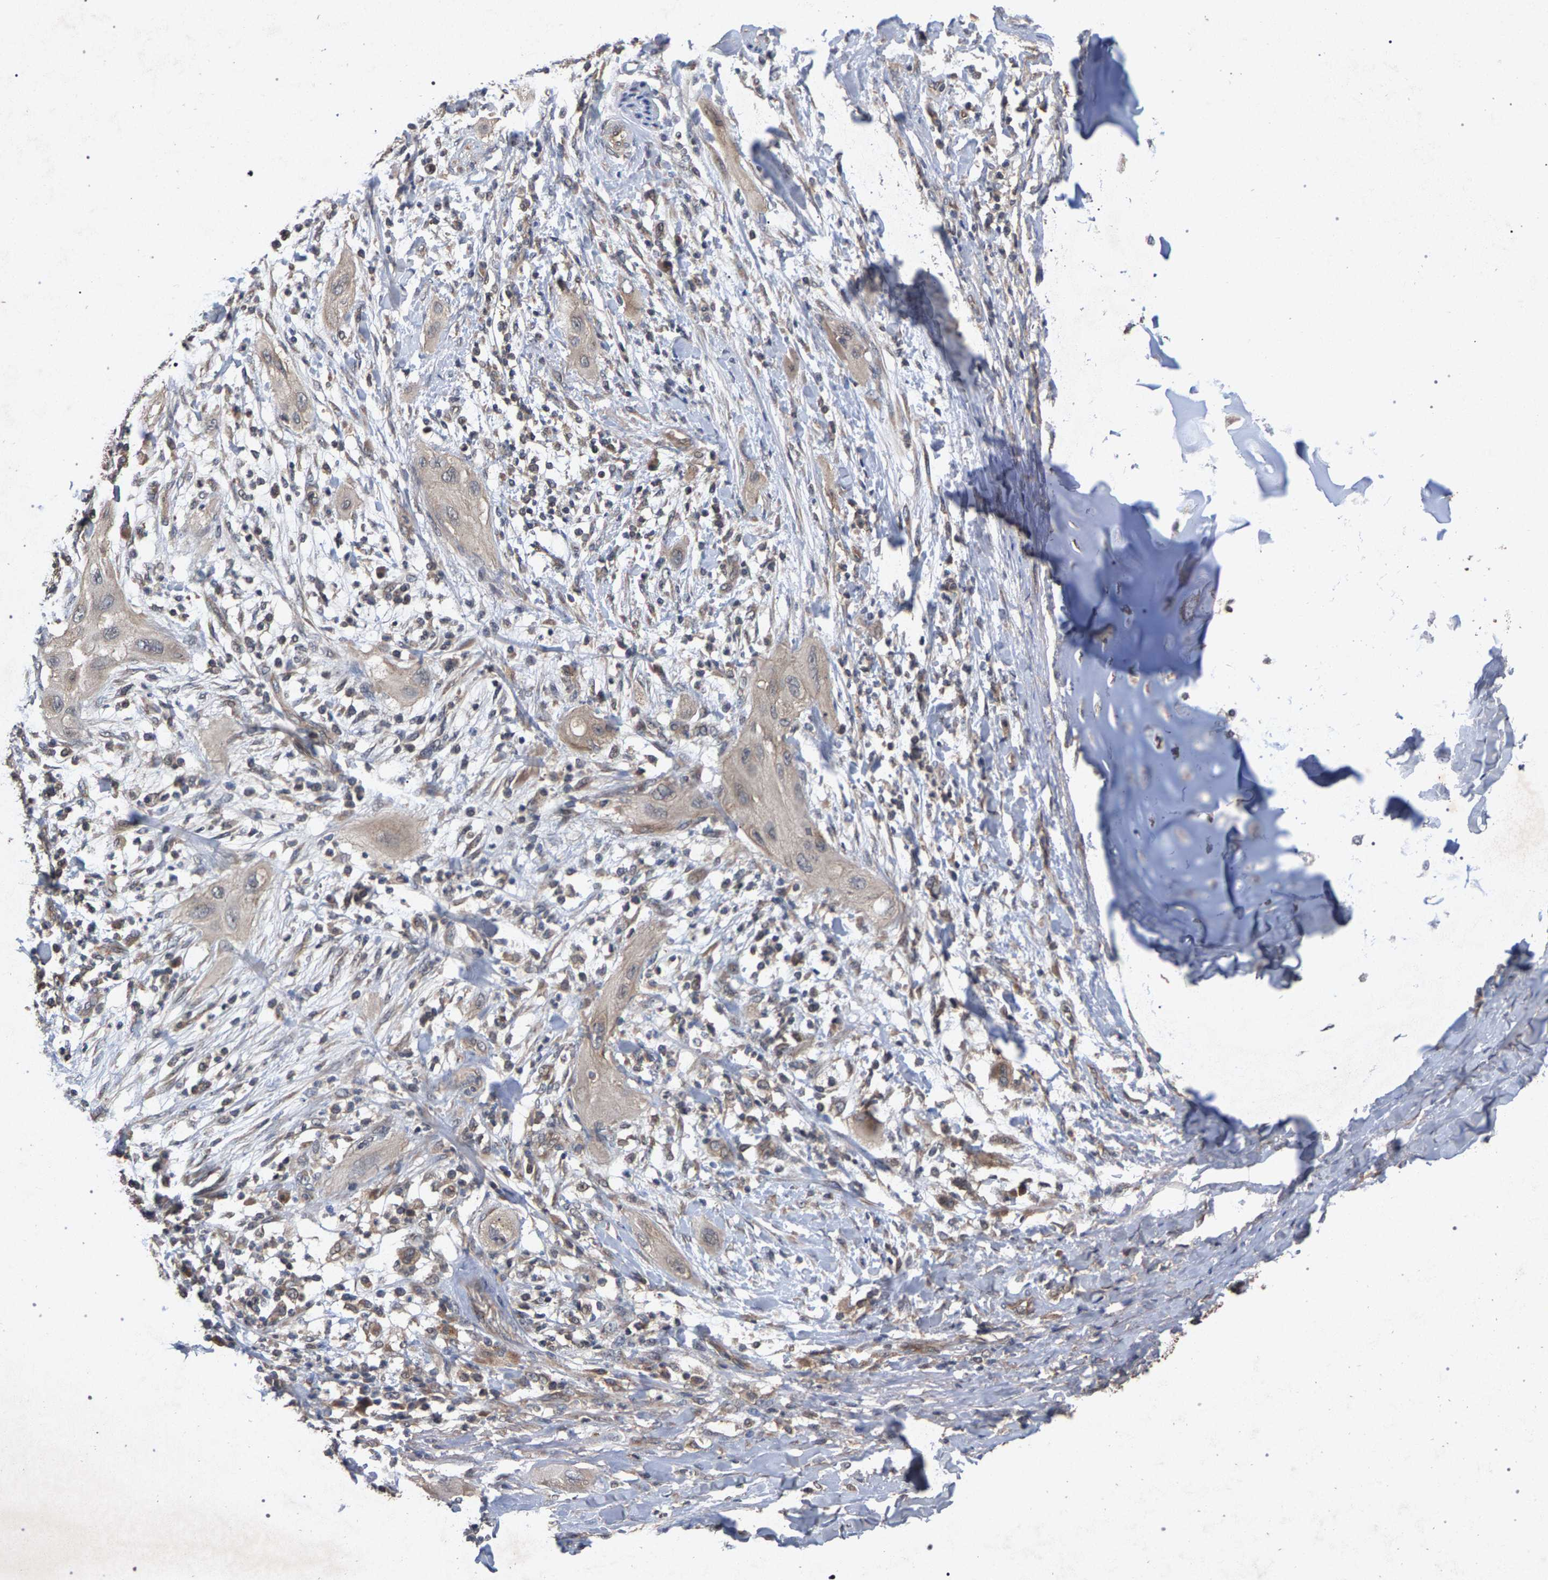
{"staining": {"intensity": "weak", "quantity": "<25%", "location": "cytoplasmic/membranous"}, "tissue": "lung cancer", "cell_type": "Tumor cells", "image_type": "cancer", "snomed": [{"axis": "morphology", "description": "Squamous cell carcinoma, NOS"}, {"axis": "topography", "description": "Lung"}], "caption": "Immunohistochemistry (IHC) of human lung cancer (squamous cell carcinoma) reveals no expression in tumor cells.", "gene": "SLC4A4", "patient": {"sex": "female", "age": 47}}